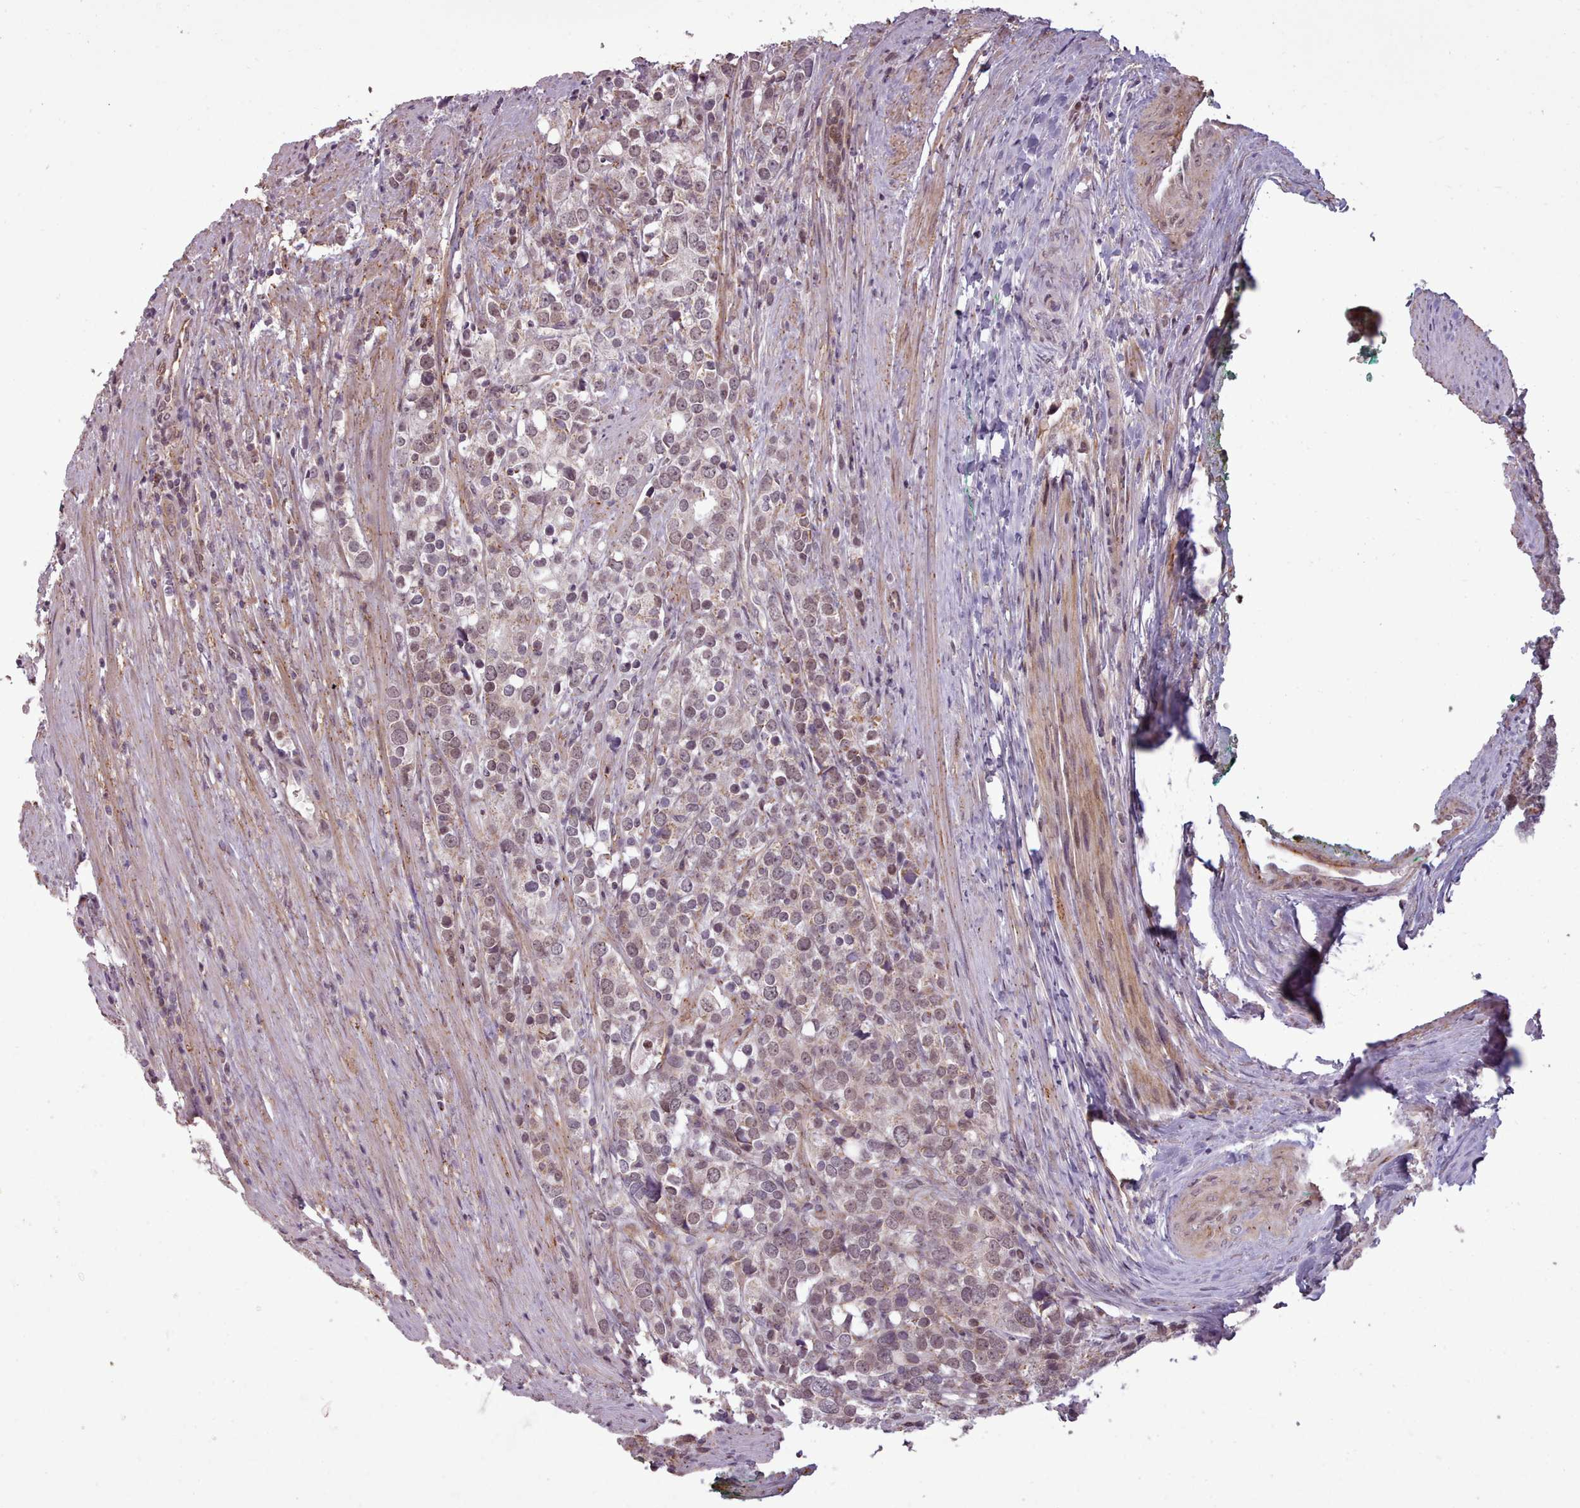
{"staining": {"intensity": "weak", "quantity": "25%-75%", "location": "cytoplasmic/membranous,nuclear"}, "tissue": "prostate cancer", "cell_type": "Tumor cells", "image_type": "cancer", "snomed": [{"axis": "morphology", "description": "Adenocarcinoma, High grade"}, {"axis": "topography", "description": "Prostate"}], "caption": "This is a histology image of immunohistochemistry (IHC) staining of prostate cancer (high-grade adenocarcinoma), which shows weak staining in the cytoplasmic/membranous and nuclear of tumor cells.", "gene": "ZMYM4", "patient": {"sex": "male", "age": 71}}